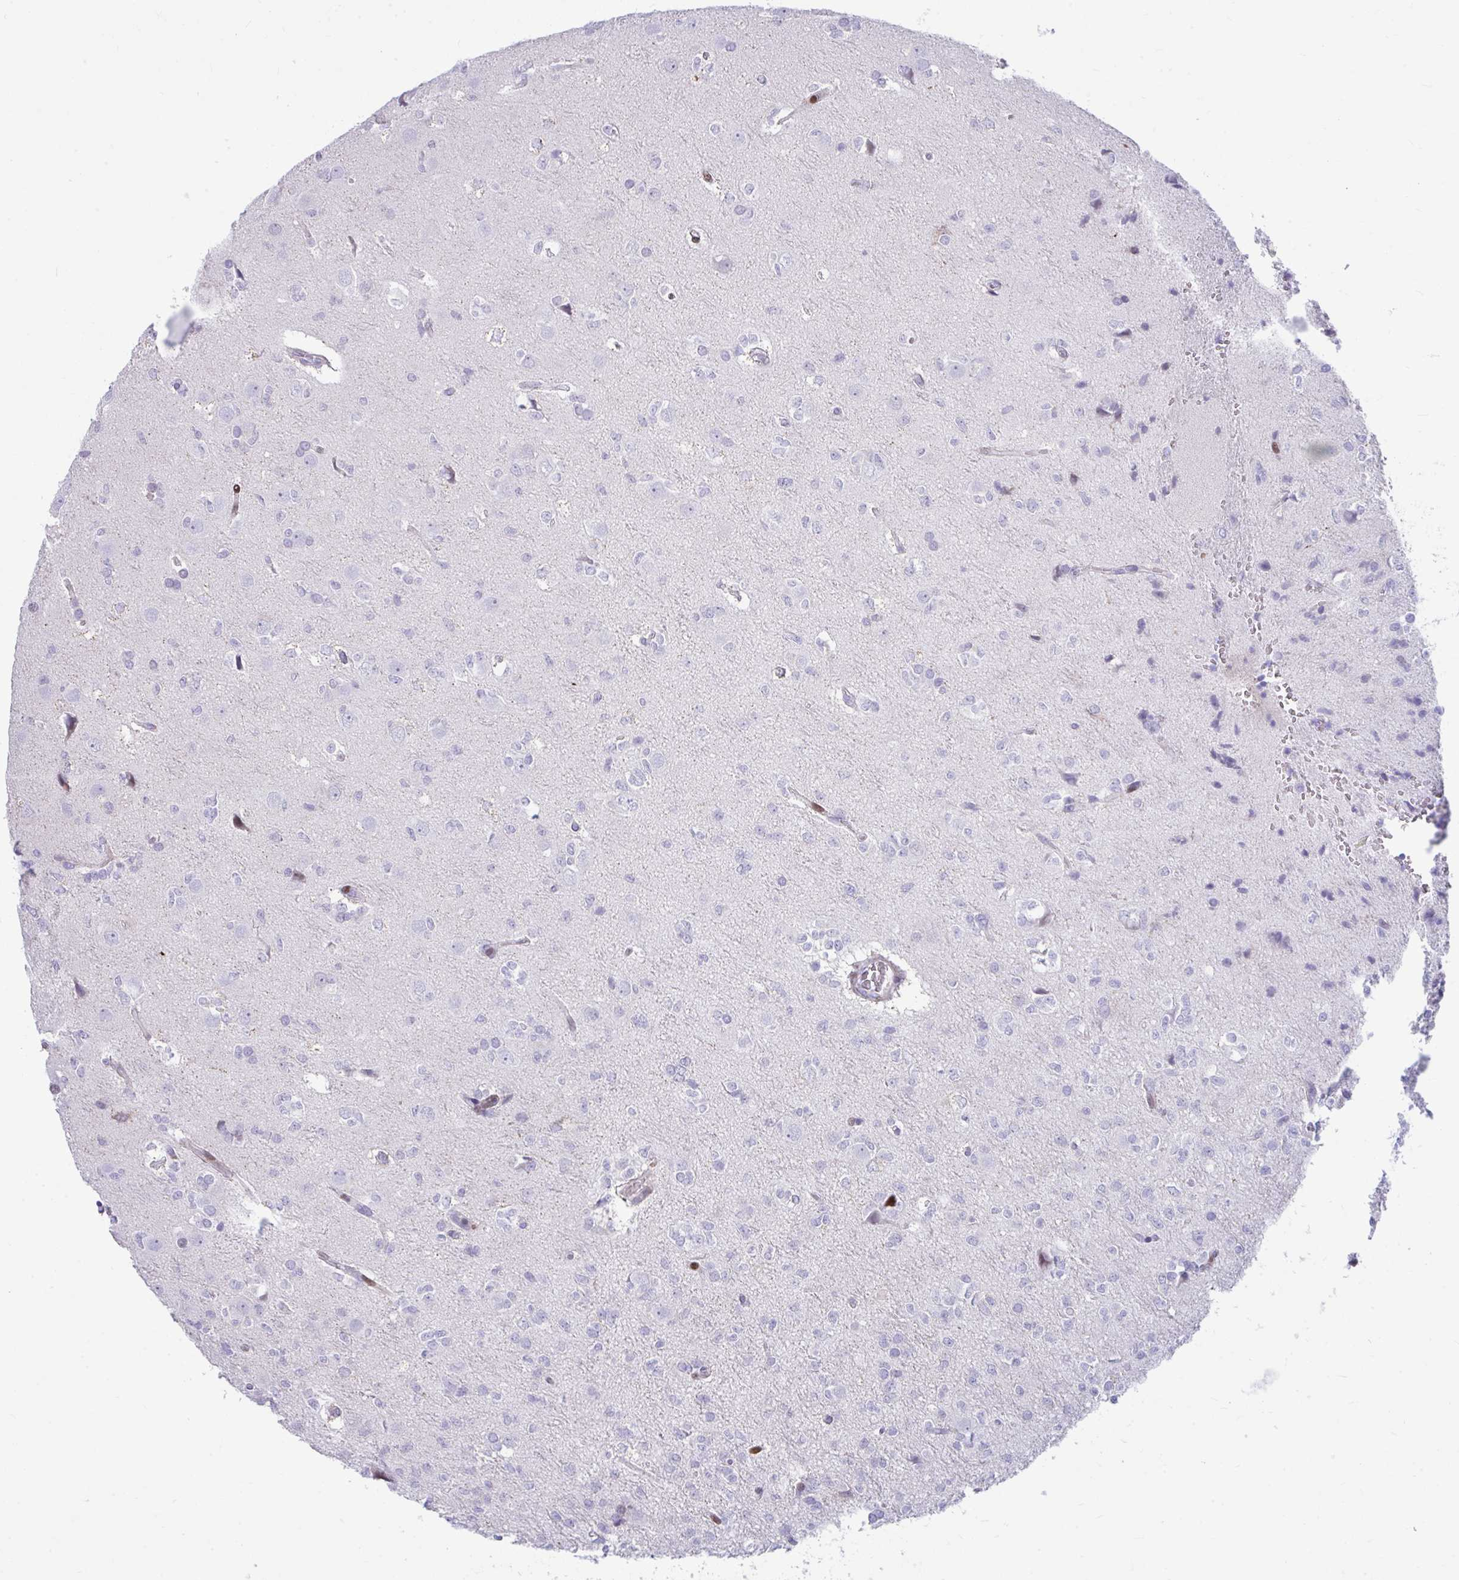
{"staining": {"intensity": "negative", "quantity": "none", "location": "none"}, "tissue": "glioma", "cell_type": "Tumor cells", "image_type": "cancer", "snomed": [{"axis": "morphology", "description": "Glioma, malignant, Low grade"}, {"axis": "topography", "description": "Brain"}], "caption": "A high-resolution histopathology image shows immunohistochemistry staining of malignant glioma (low-grade), which shows no significant expression in tumor cells.", "gene": "ISL1", "patient": {"sex": "female", "age": 33}}